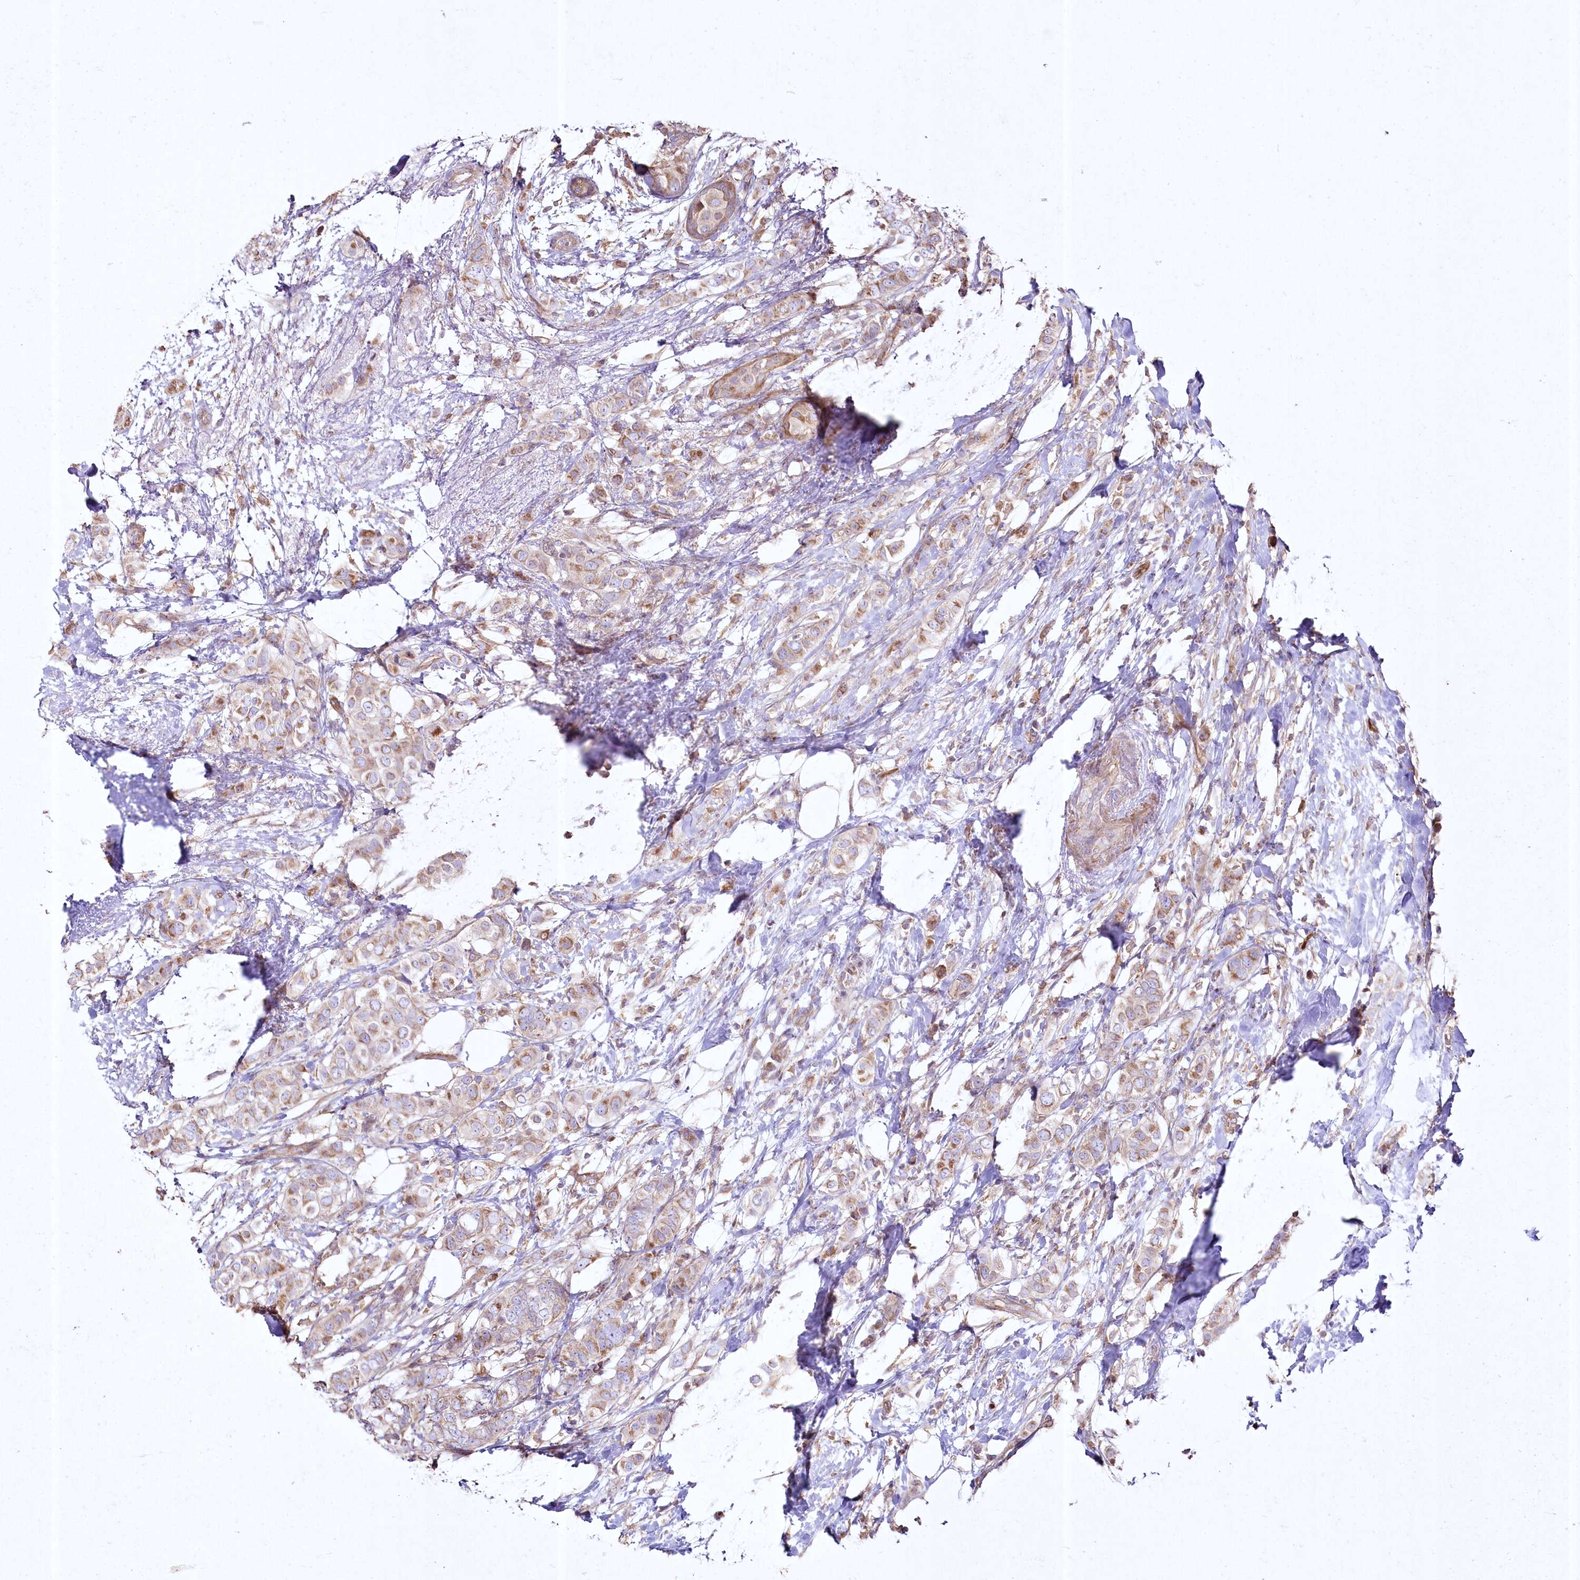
{"staining": {"intensity": "weak", "quantity": ">75%", "location": "cytoplasmic/membranous"}, "tissue": "breast cancer", "cell_type": "Tumor cells", "image_type": "cancer", "snomed": [{"axis": "morphology", "description": "Lobular carcinoma"}, {"axis": "topography", "description": "Breast"}], "caption": "Breast cancer stained for a protein reveals weak cytoplasmic/membranous positivity in tumor cells.", "gene": "SH3TC1", "patient": {"sex": "female", "age": 51}}